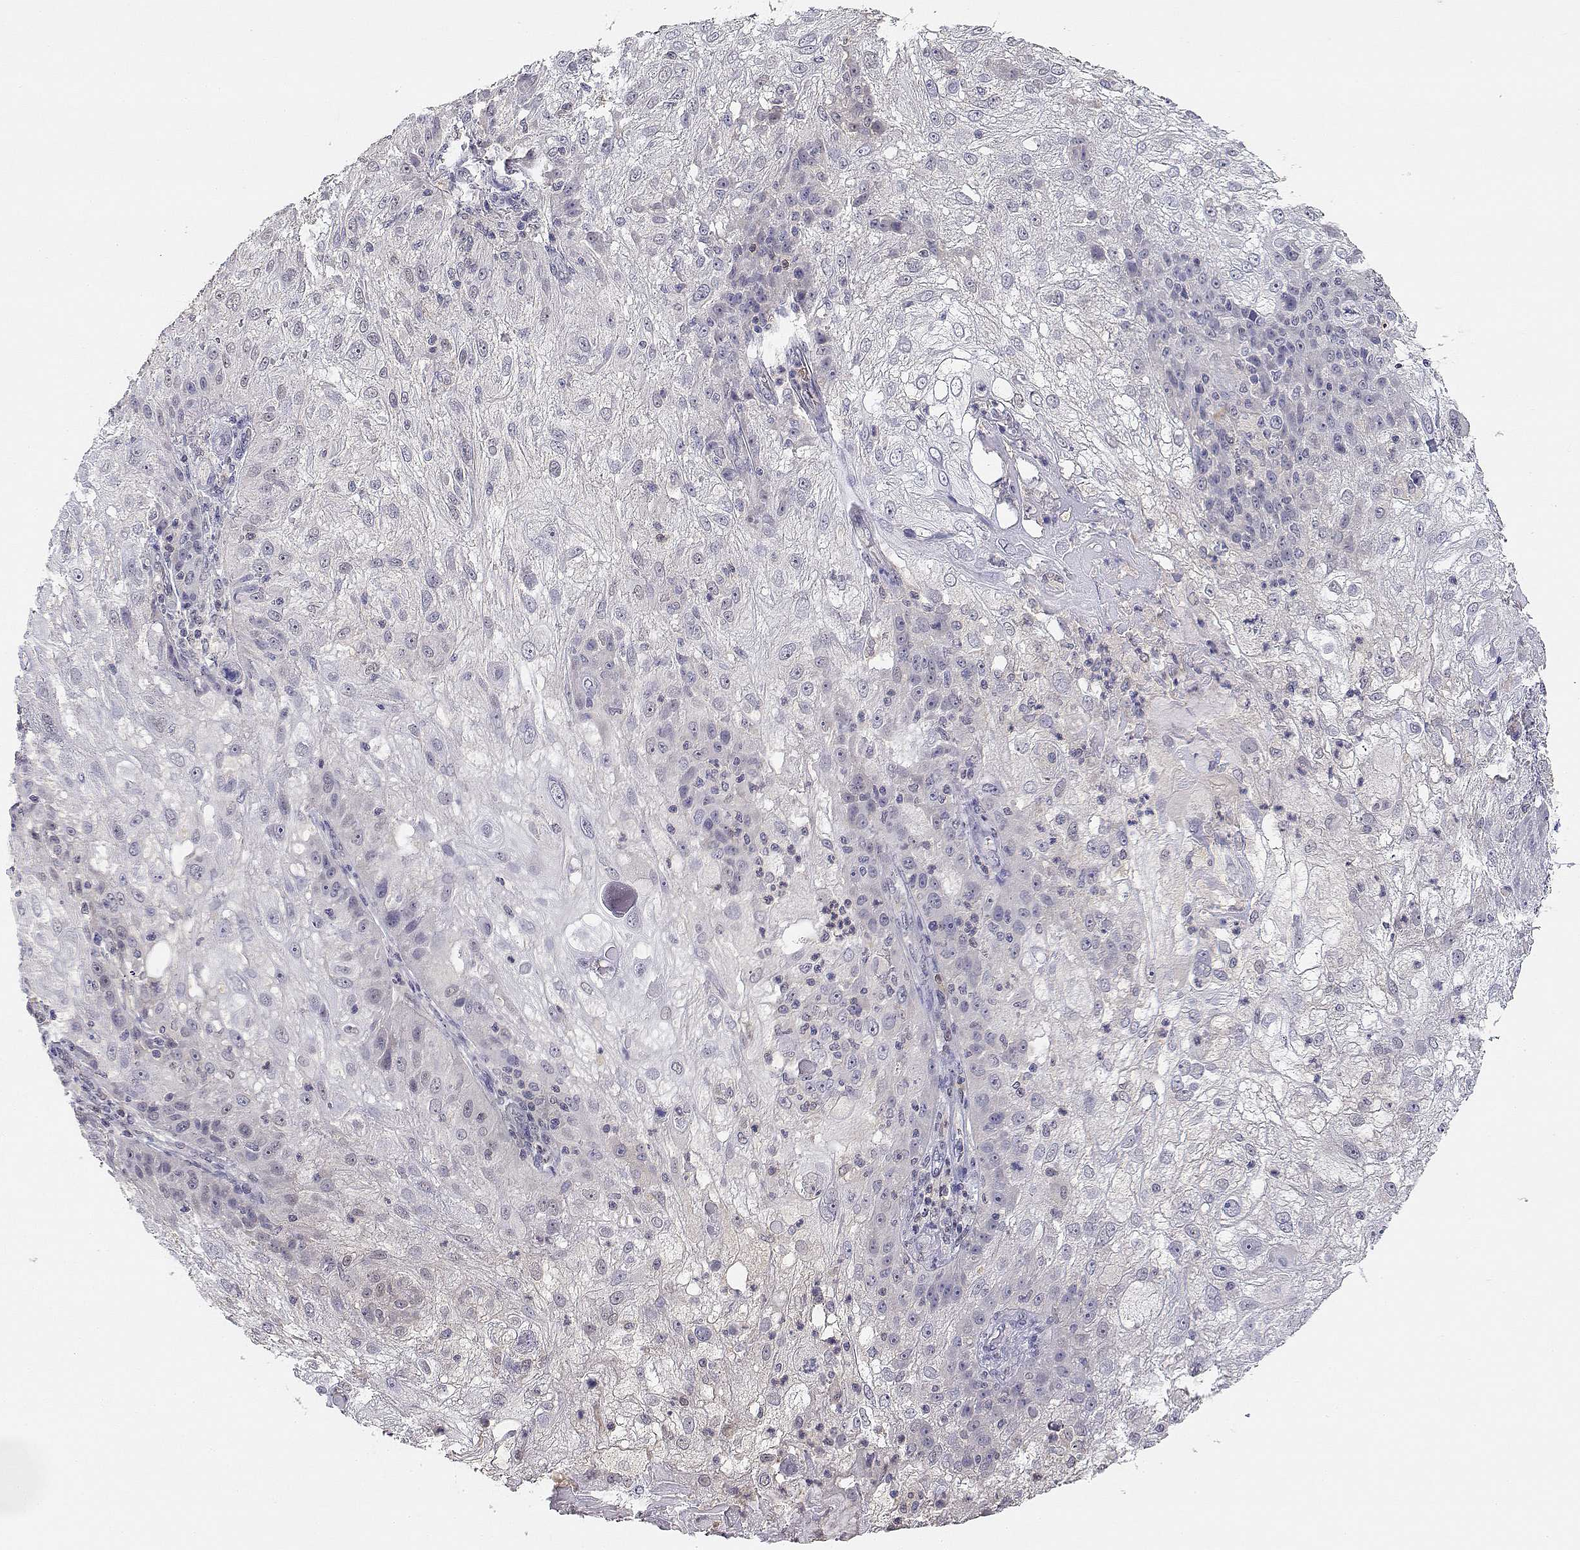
{"staining": {"intensity": "negative", "quantity": "none", "location": "none"}, "tissue": "skin cancer", "cell_type": "Tumor cells", "image_type": "cancer", "snomed": [{"axis": "morphology", "description": "Normal tissue, NOS"}, {"axis": "morphology", "description": "Squamous cell carcinoma, NOS"}, {"axis": "topography", "description": "Skin"}], "caption": "Photomicrograph shows no significant protein expression in tumor cells of skin cancer.", "gene": "ADA", "patient": {"sex": "female", "age": 83}}